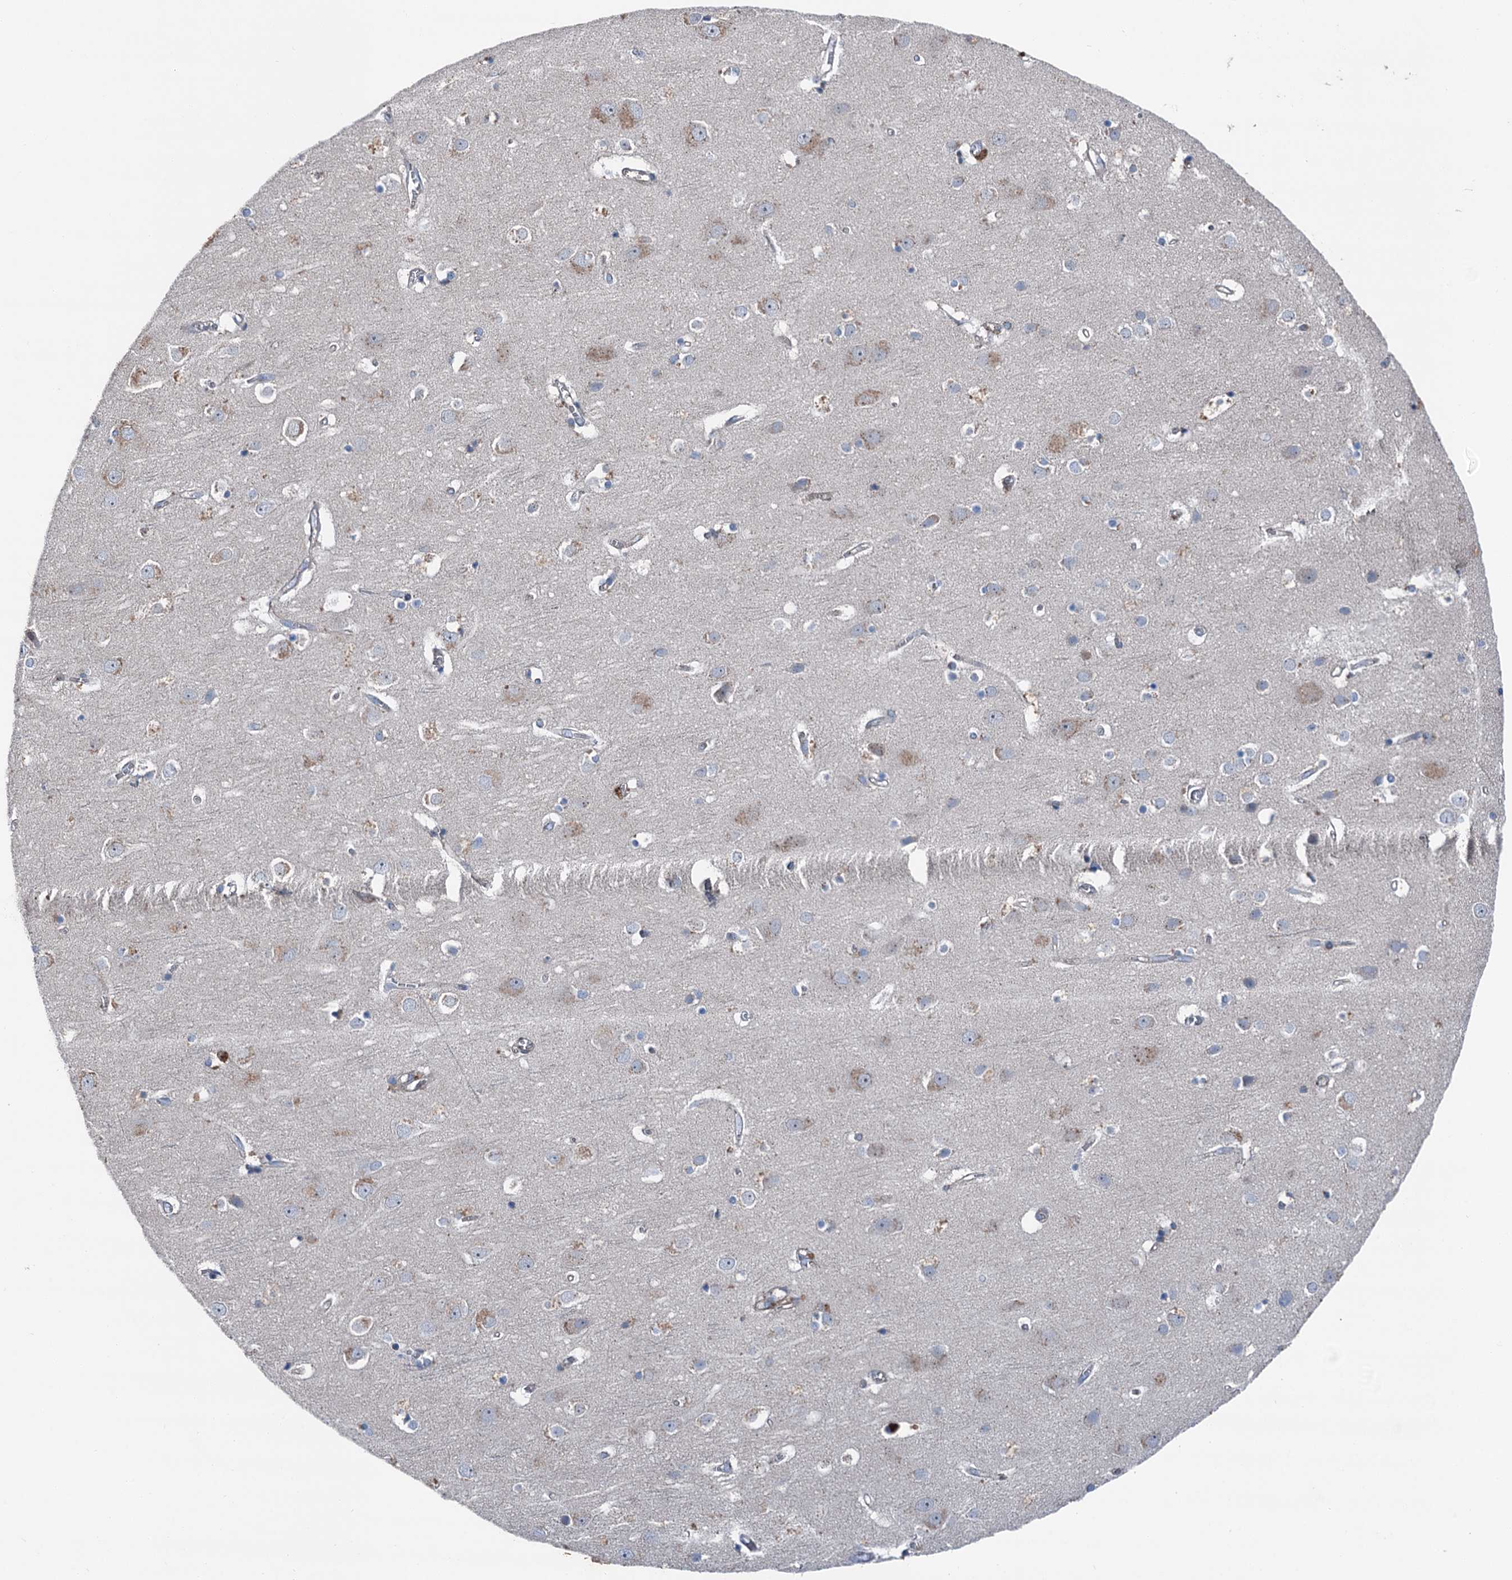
{"staining": {"intensity": "moderate", "quantity": "<25%", "location": "cytoplasmic/membranous"}, "tissue": "cerebral cortex", "cell_type": "Endothelial cells", "image_type": "normal", "snomed": [{"axis": "morphology", "description": "Normal tissue, NOS"}, {"axis": "topography", "description": "Cerebral cortex"}], "caption": "Protein expression by immunohistochemistry (IHC) exhibits moderate cytoplasmic/membranous positivity in approximately <25% of endothelial cells in unremarkable cerebral cortex. The staining was performed using DAB (3,3'-diaminobenzidine), with brown indicating positive protein expression. Nuclei are stained blue with hematoxylin.", "gene": "RUFY1", "patient": {"sex": "male", "age": 54}}